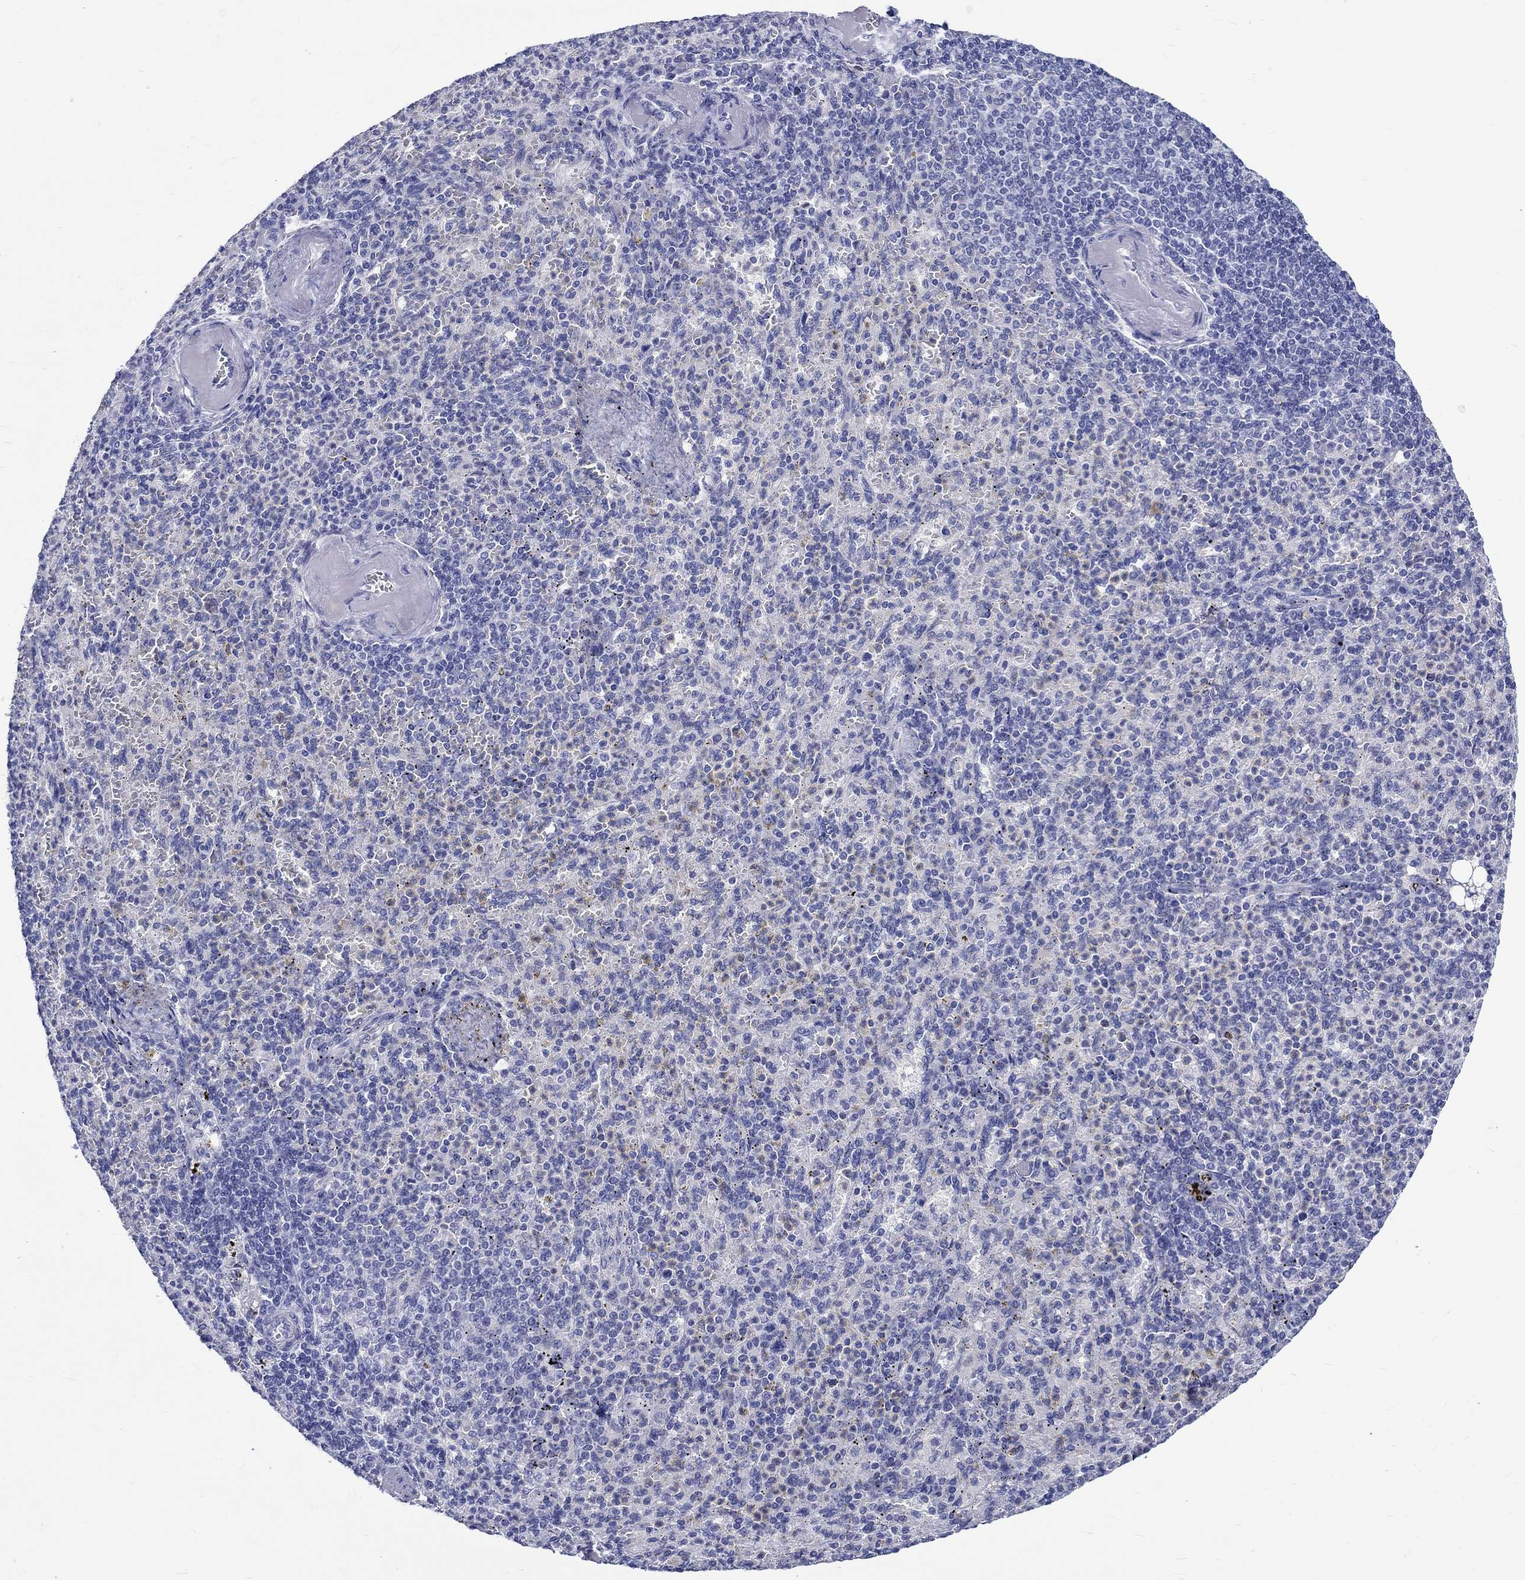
{"staining": {"intensity": "negative", "quantity": "none", "location": "none"}, "tissue": "spleen", "cell_type": "Cells in red pulp", "image_type": "normal", "snomed": [{"axis": "morphology", "description": "Normal tissue, NOS"}, {"axis": "topography", "description": "Spleen"}], "caption": "Immunohistochemistry image of normal human spleen stained for a protein (brown), which displays no positivity in cells in red pulp.", "gene": "SH2D7", "patient": {"sex": "female", "age": 74}}